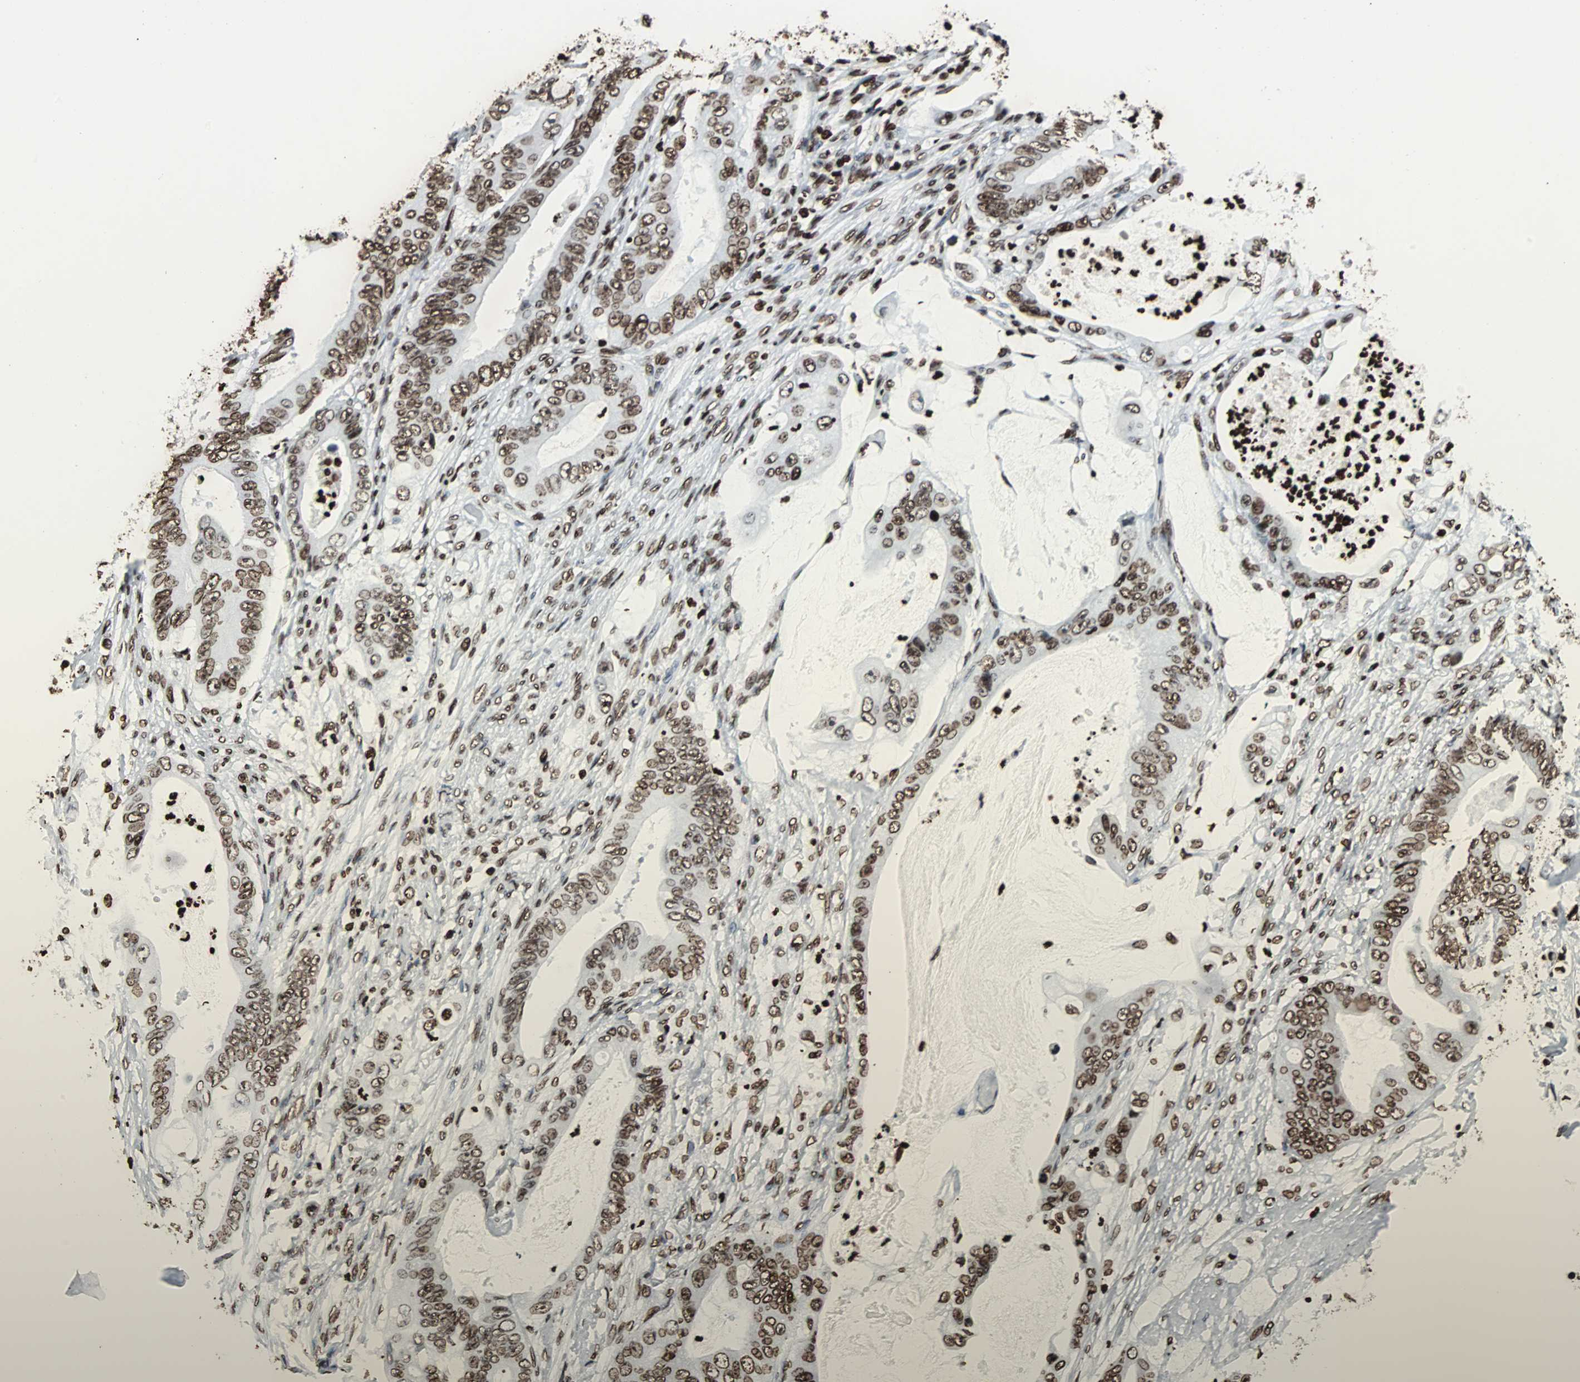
{"staining": {"intensity": "moderate", "quantity": ">75%", "location": "nuclear"}, "tissue": "stomach cancer", "cell_type": "Tumor cells", "image_type": "cancer", "snomed": [{"axis": "morphology", "description": "Adenocarcinoma, NOS"}, {"axis": "topography", "description": "Stomach"}], "caption": "High-magnification brightfield microscopy of stomach cancer stained with DAB (3,3'-diaminobenzidine) (brown) and counterstained with hematoxylin (blue). tumor cells exhibit moderate nuclear staining is identified in approximately>75% of cells.", "gene": "H2BC18", "patient": {"sex": "female", "age": 73}}